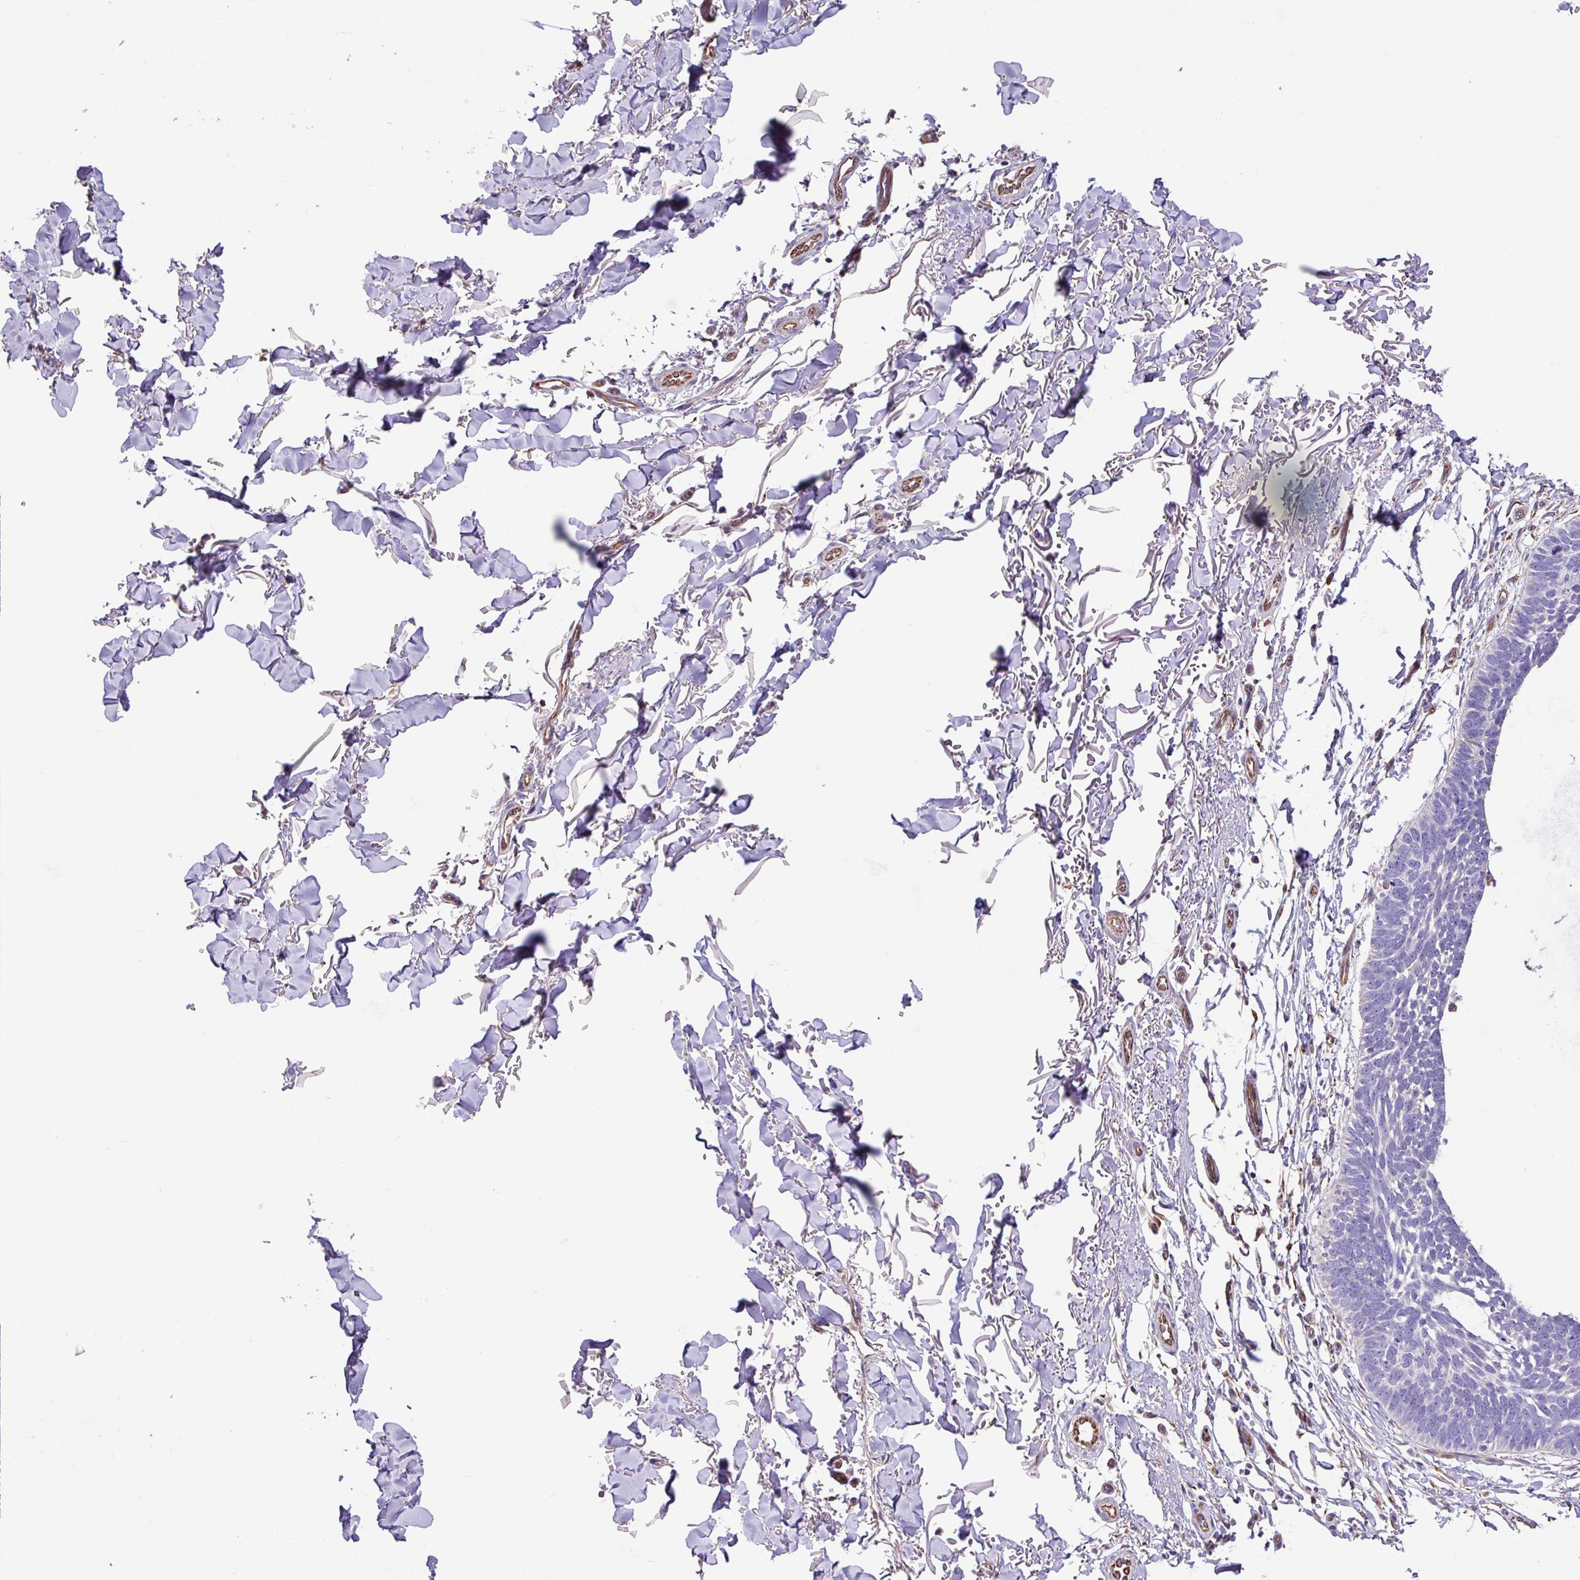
{"staining": {"intensity": "negative", "quantity": "none", "location": "none"}, "tissue": "skin cancer", "cell_type": "Tumor cells", "image_type": "cancer", "snomed": [{"axis": "morphology", "description": "Normal tissue, NOS"}, {"axis": "morphology", "description": "Basal cell carcinoma"}, {"axis": "topography", "description": "Skin"}], "caption": "Skin cancer (basal cell carcinoma) was stained to show a protein in brown. There is no significant staining in tumor cells.", "gene": "MRM2", "patient": {"sex": "male", "age": 77}}